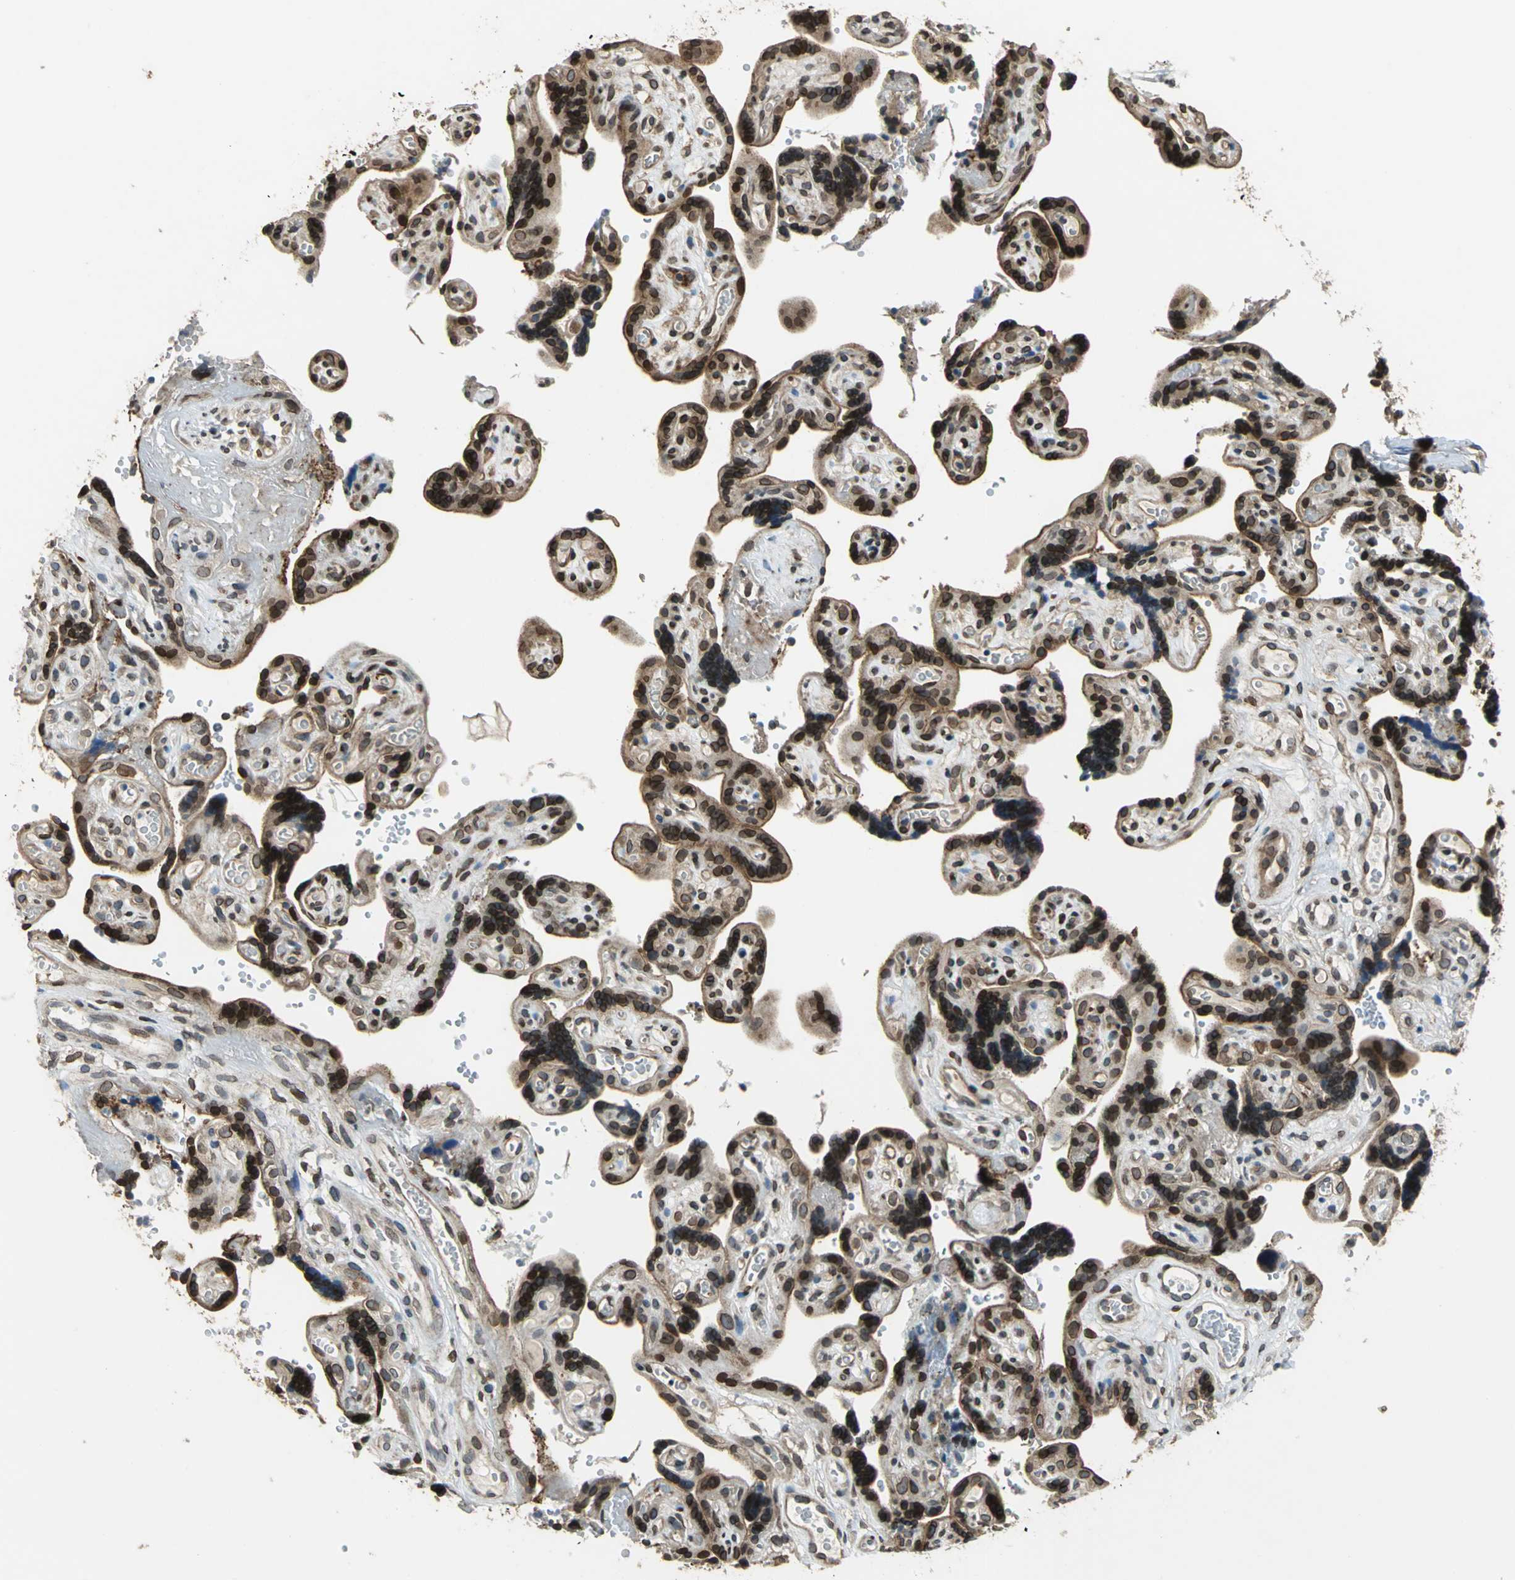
{"staining": {"intensity": "strong", "quantity": ">75%", "location": "cytoplasmic/membranous,nuclear"}, "tissue": "placenta", "cell_type": "Trophoblastic cells", "image_type": "normal", "snomed": [{"axis": "morphology", "description": "Normal tissue, NOS"}, {"axis": "topography", "description": "Placenta"}], "caption": "Immunohistochemical staining of benign human placenta demonstrates strong cytoplasmic/membranous,nuclear protein positivity in approximately >75% of trophoblastic cells. (DAB IHC, brown staining for protein, blue staining for nuclei).", "gene": "BRIP1", "patient": {"sex": "female", "age": 30}}